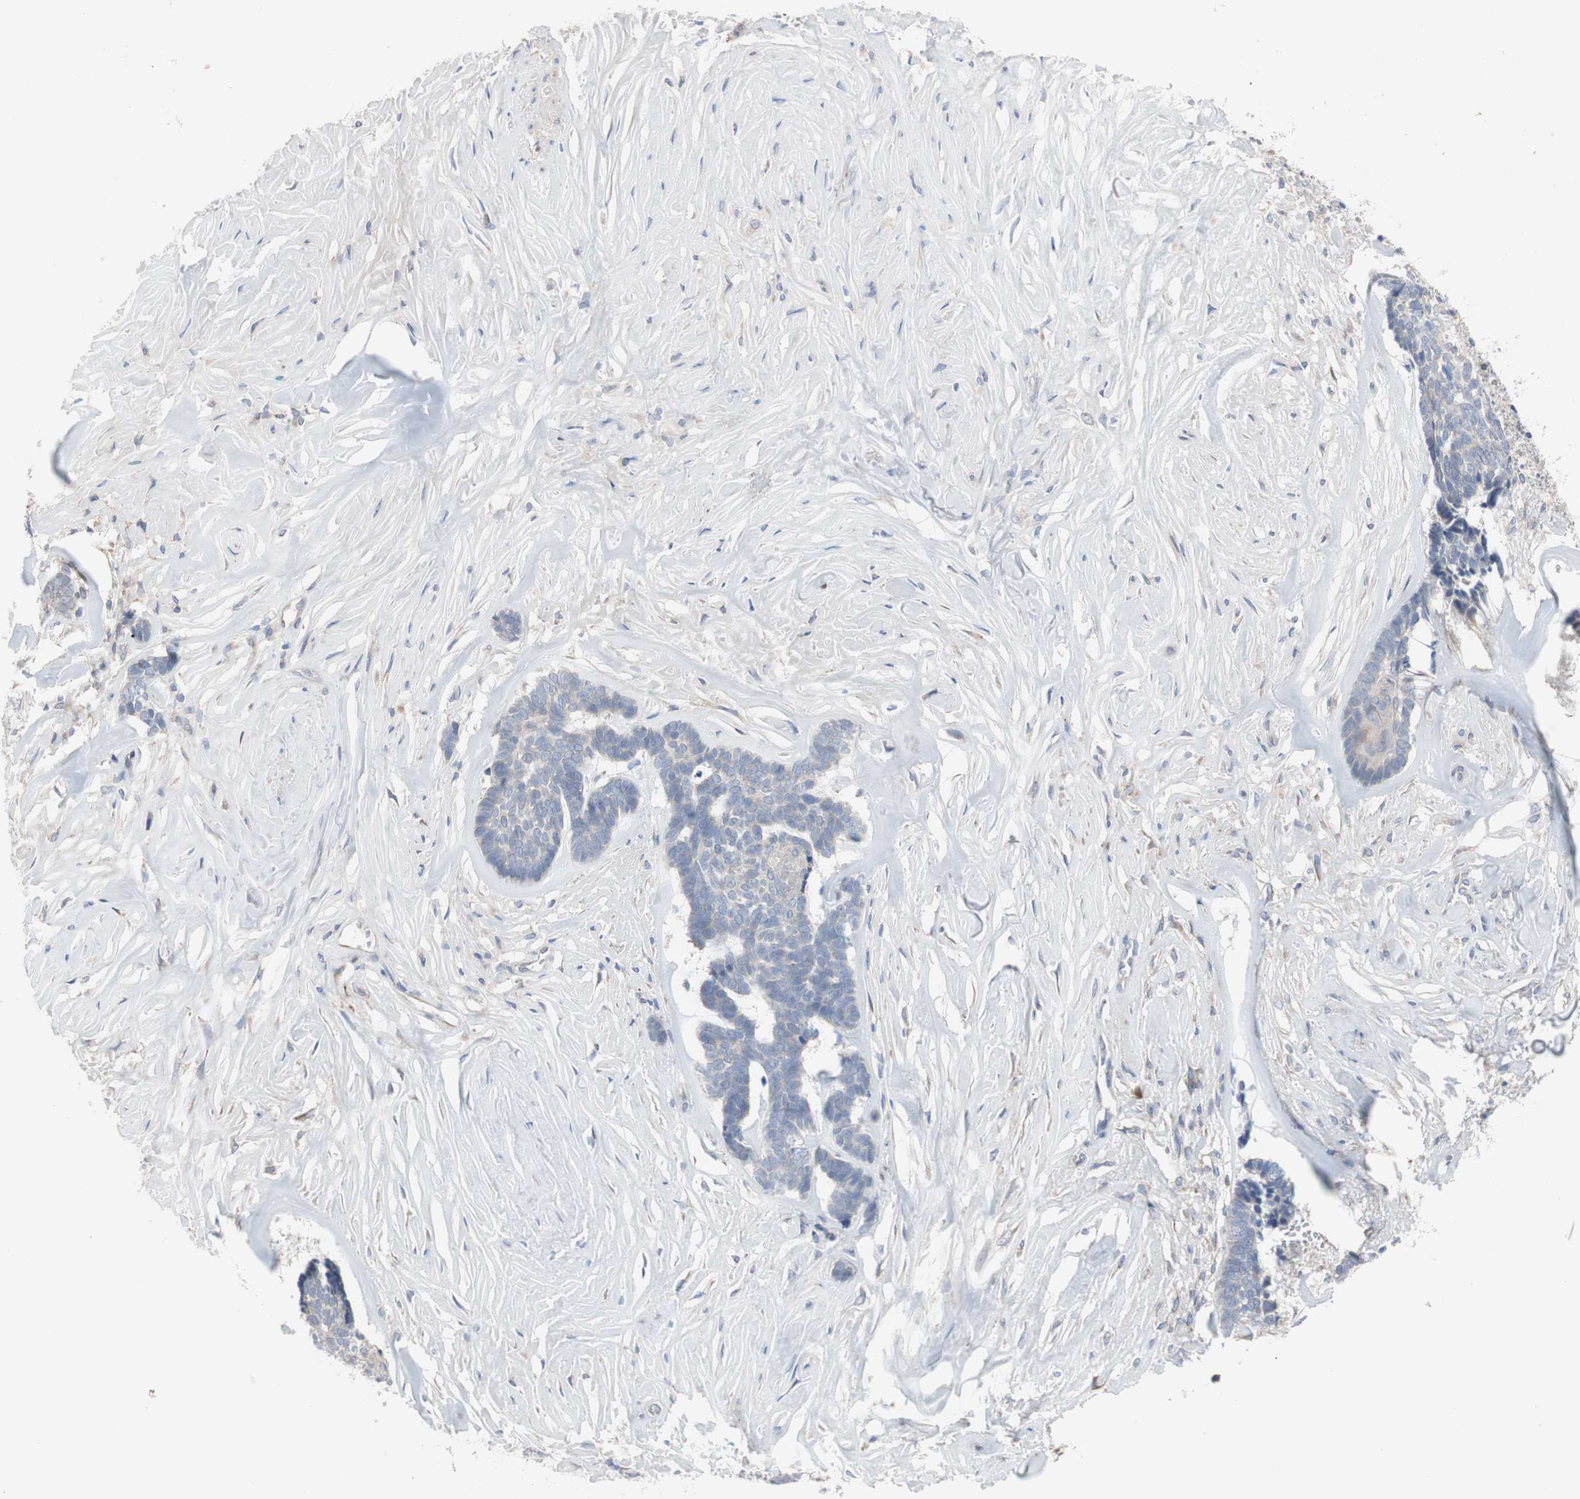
{"staining": {"intensity": "negative", "quantity": "none", "location": "none"}, "tissue": "skin cancer", "cell_type": "Tumor cells", "image_type": "cancer", "snomed": [{"axis": "morphology", "description": "Basal cell carcinoma"}, {"axis": "topography", "description": "Skin"}], "caption": "The micrograph demonstrates no staining of tumor cells in skin basal cell carcinoma. The staining is performed using DAB (3,3'-diaminobenzidine) brown chromogen with nuclei counter-stained in using hematoxylin.", "gene": "TTC14", "patient": {"sex": "male", "age": 84}}